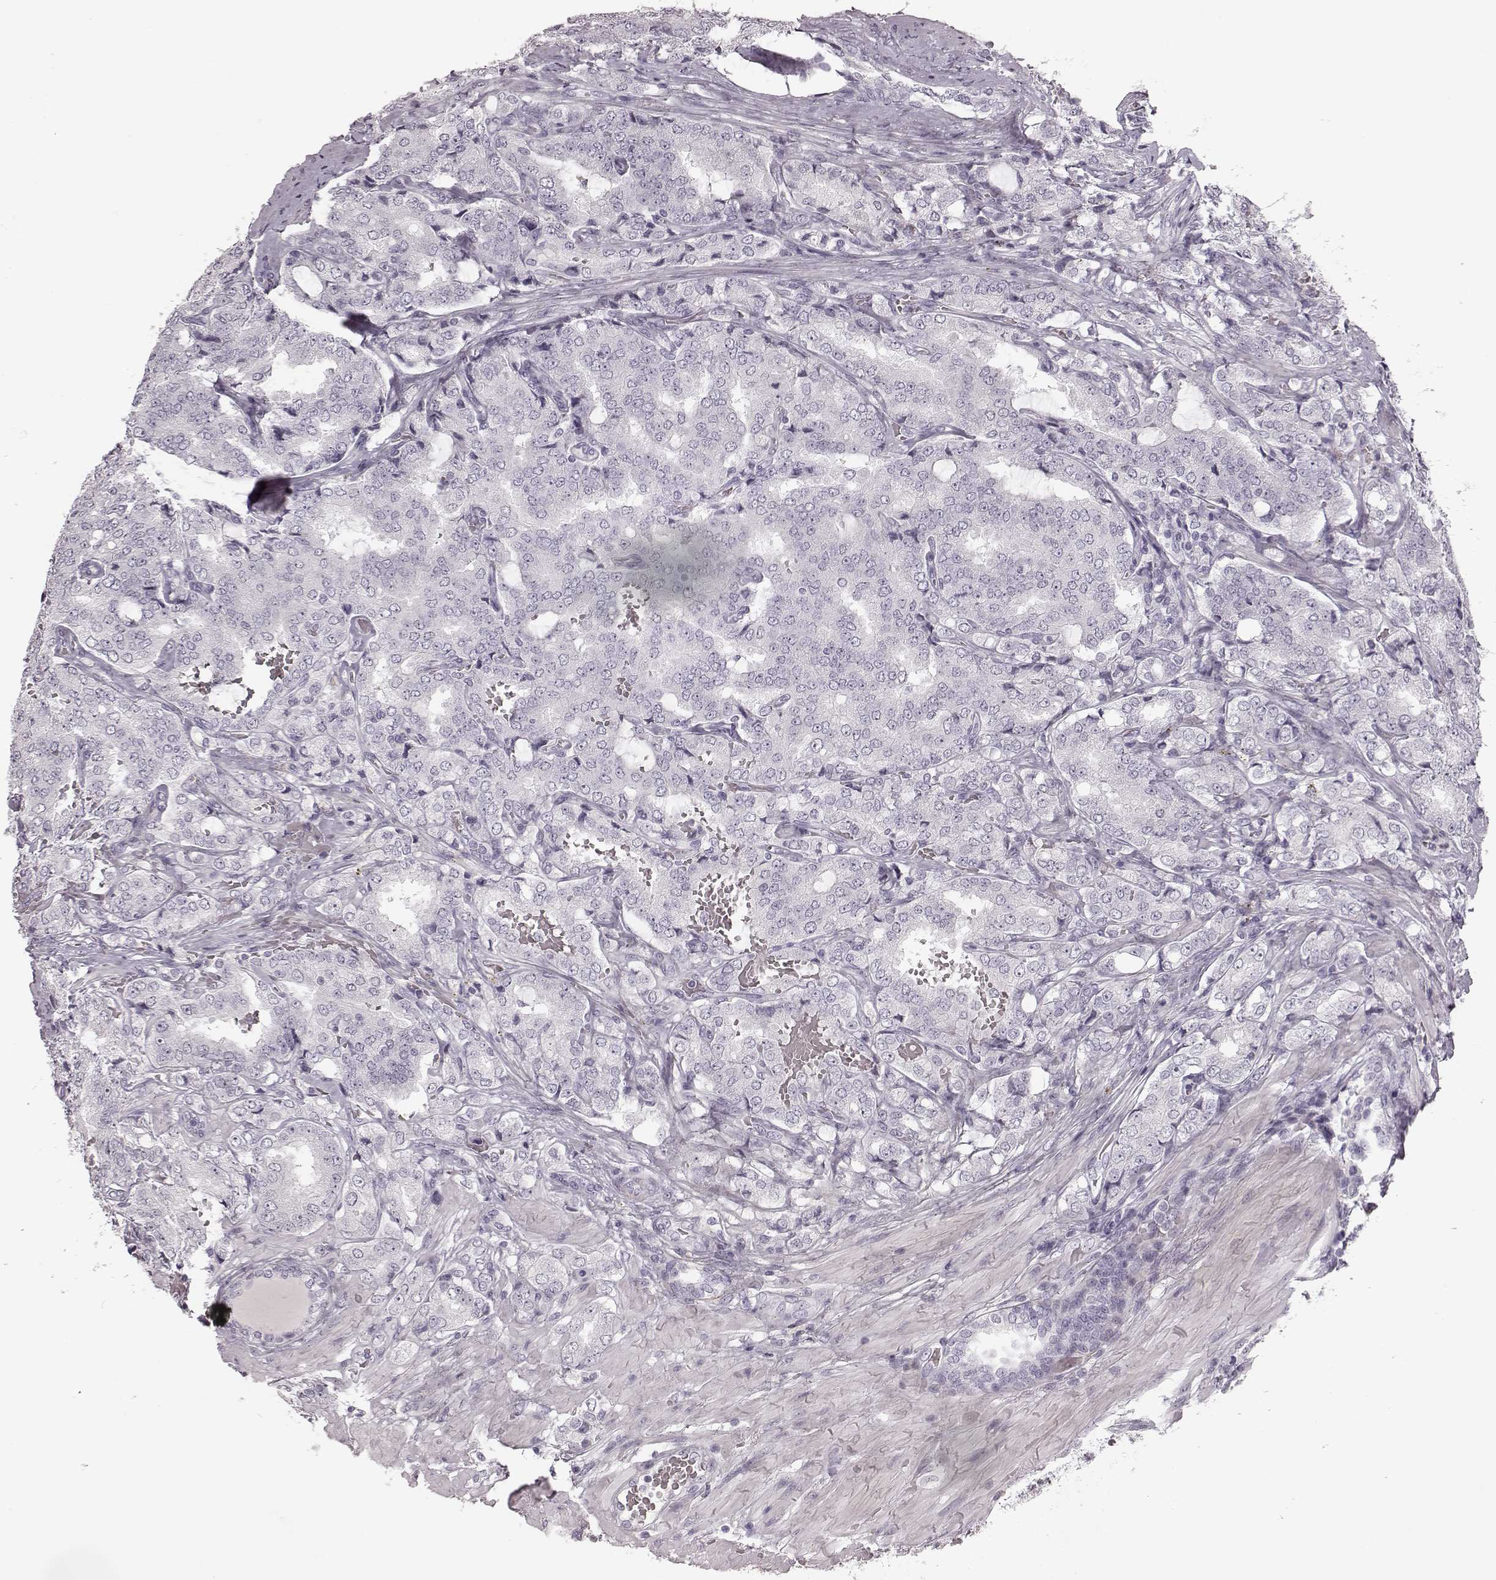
{"staining": {"intensity": "negative", "quantity": "none", "location": "none"}, "tissue": "prostate cancer", "cell_type": "Tumor cells", "image_type": "cancer", "snomed": [{"axis": "morphology", "description": "Adenocarcinoma, NOS"}, {"axis": "topography", "description": "Prostate"}], "caption": "IHC of human adenocarcinoma (prostate) reveals no staining in tumor cells. Nuclei are stained in blue.", "gene": "ZNF433", "patient": {"sex": "male", "age": 65}}